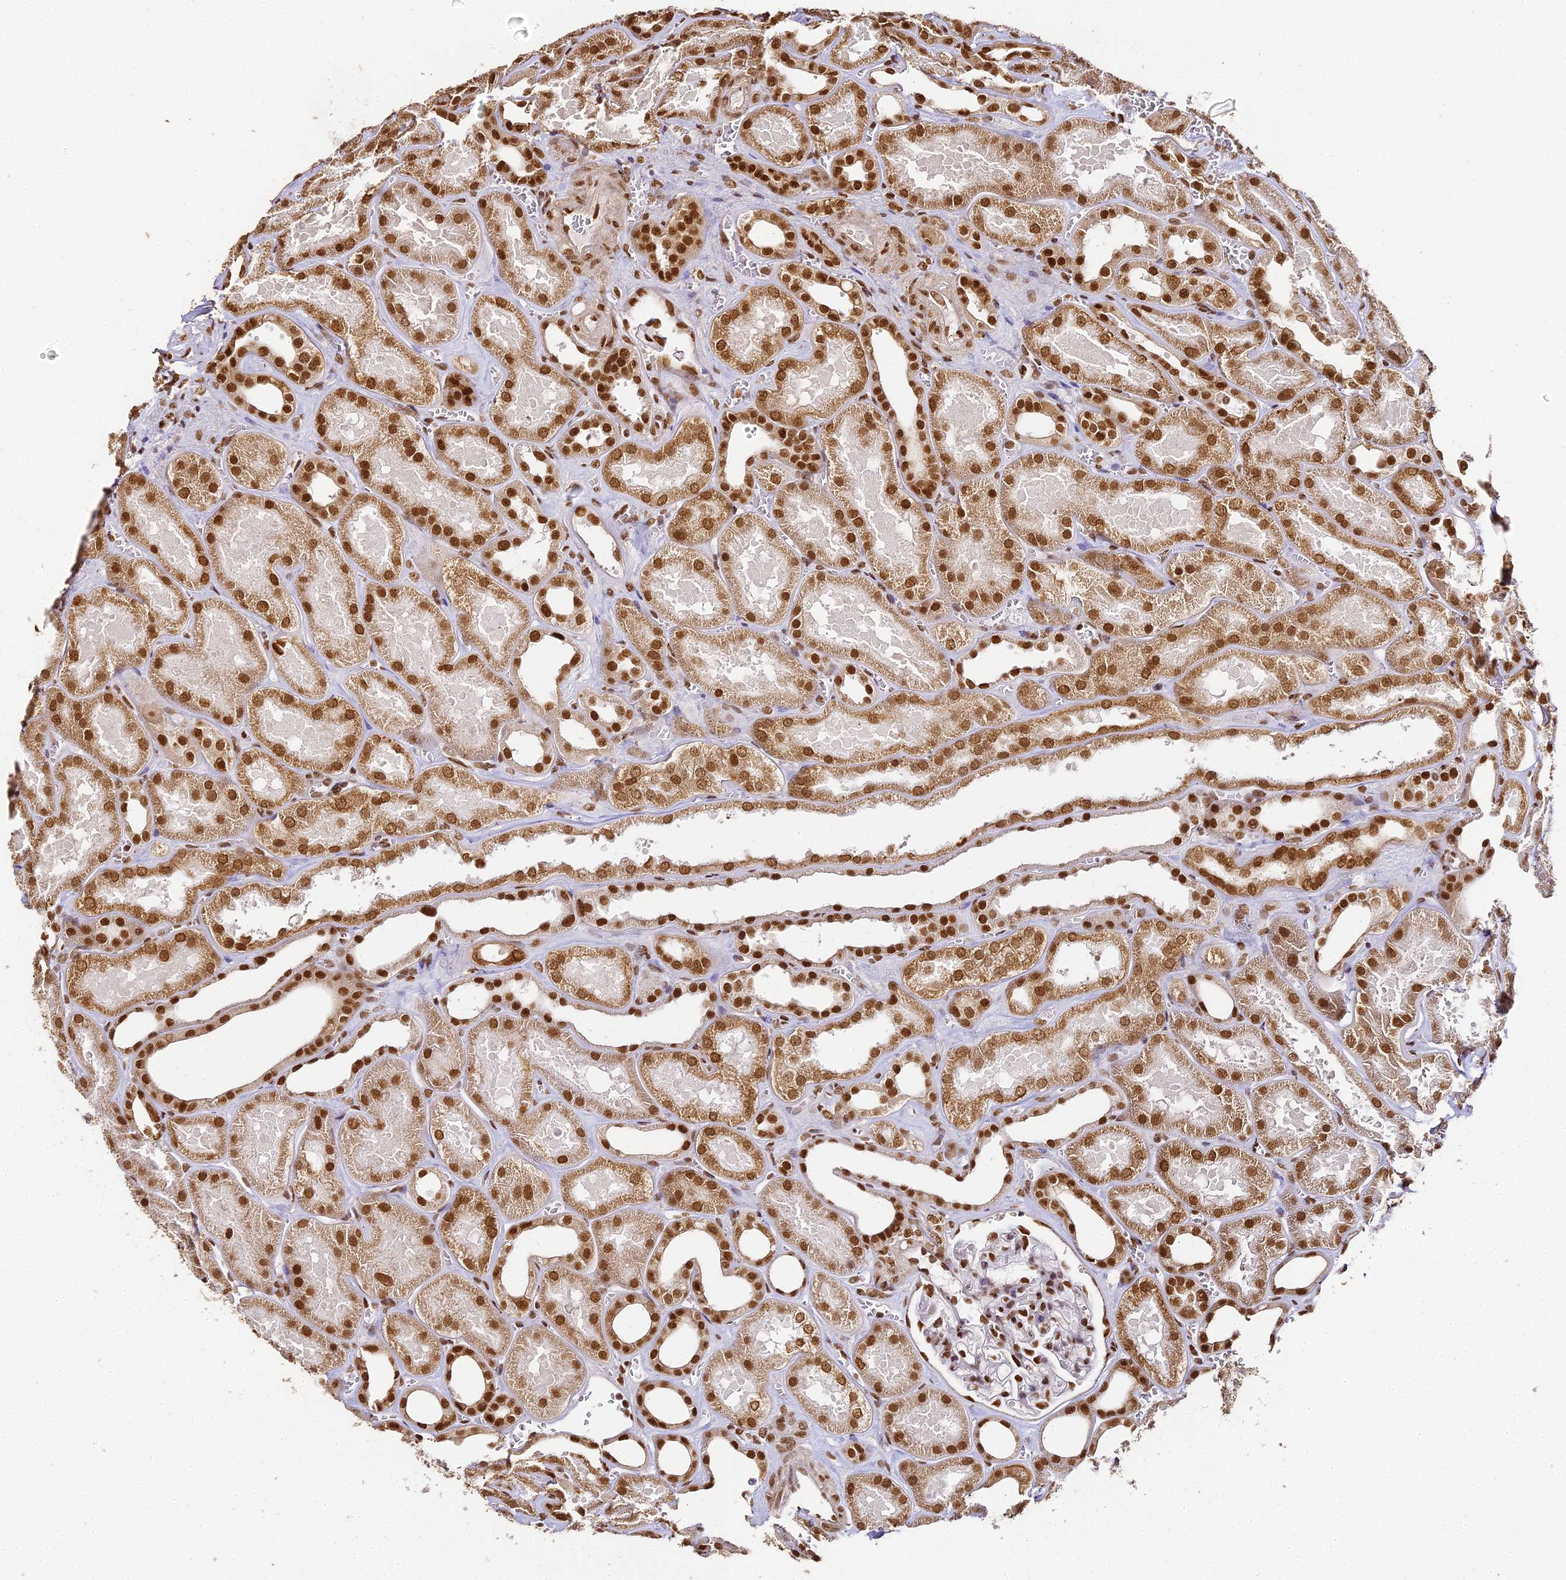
{"staining": {"intensity": "moderate", "quantity": ">75%", "location": "nuclear"}, "tissue": "kidney", "cell_type": "Cells in glomeruli", "image_type": "normal", "snomed": [{"axis": "morphology", "description": "Normal tissue, NOS"}, {"axis": "morphology", "description": "Adenocarcinoma, NOS"}, {"axis": "topography", "description": "Kidney"}], "caption": "Immunohistochemical staining of benign kidney displays medium levels of moderate nuclear expression in approximately >75% of cells in glomeruli. The staining was performed using DAB (3,3'-diaminobenzidine) to visualize the protein expression in brown, while the nuclei were stained in blue with hematoxylin (Magnification: 20x).", "gene": "HNRNPA1", "patient": {"sex": "female", "age": 68}}